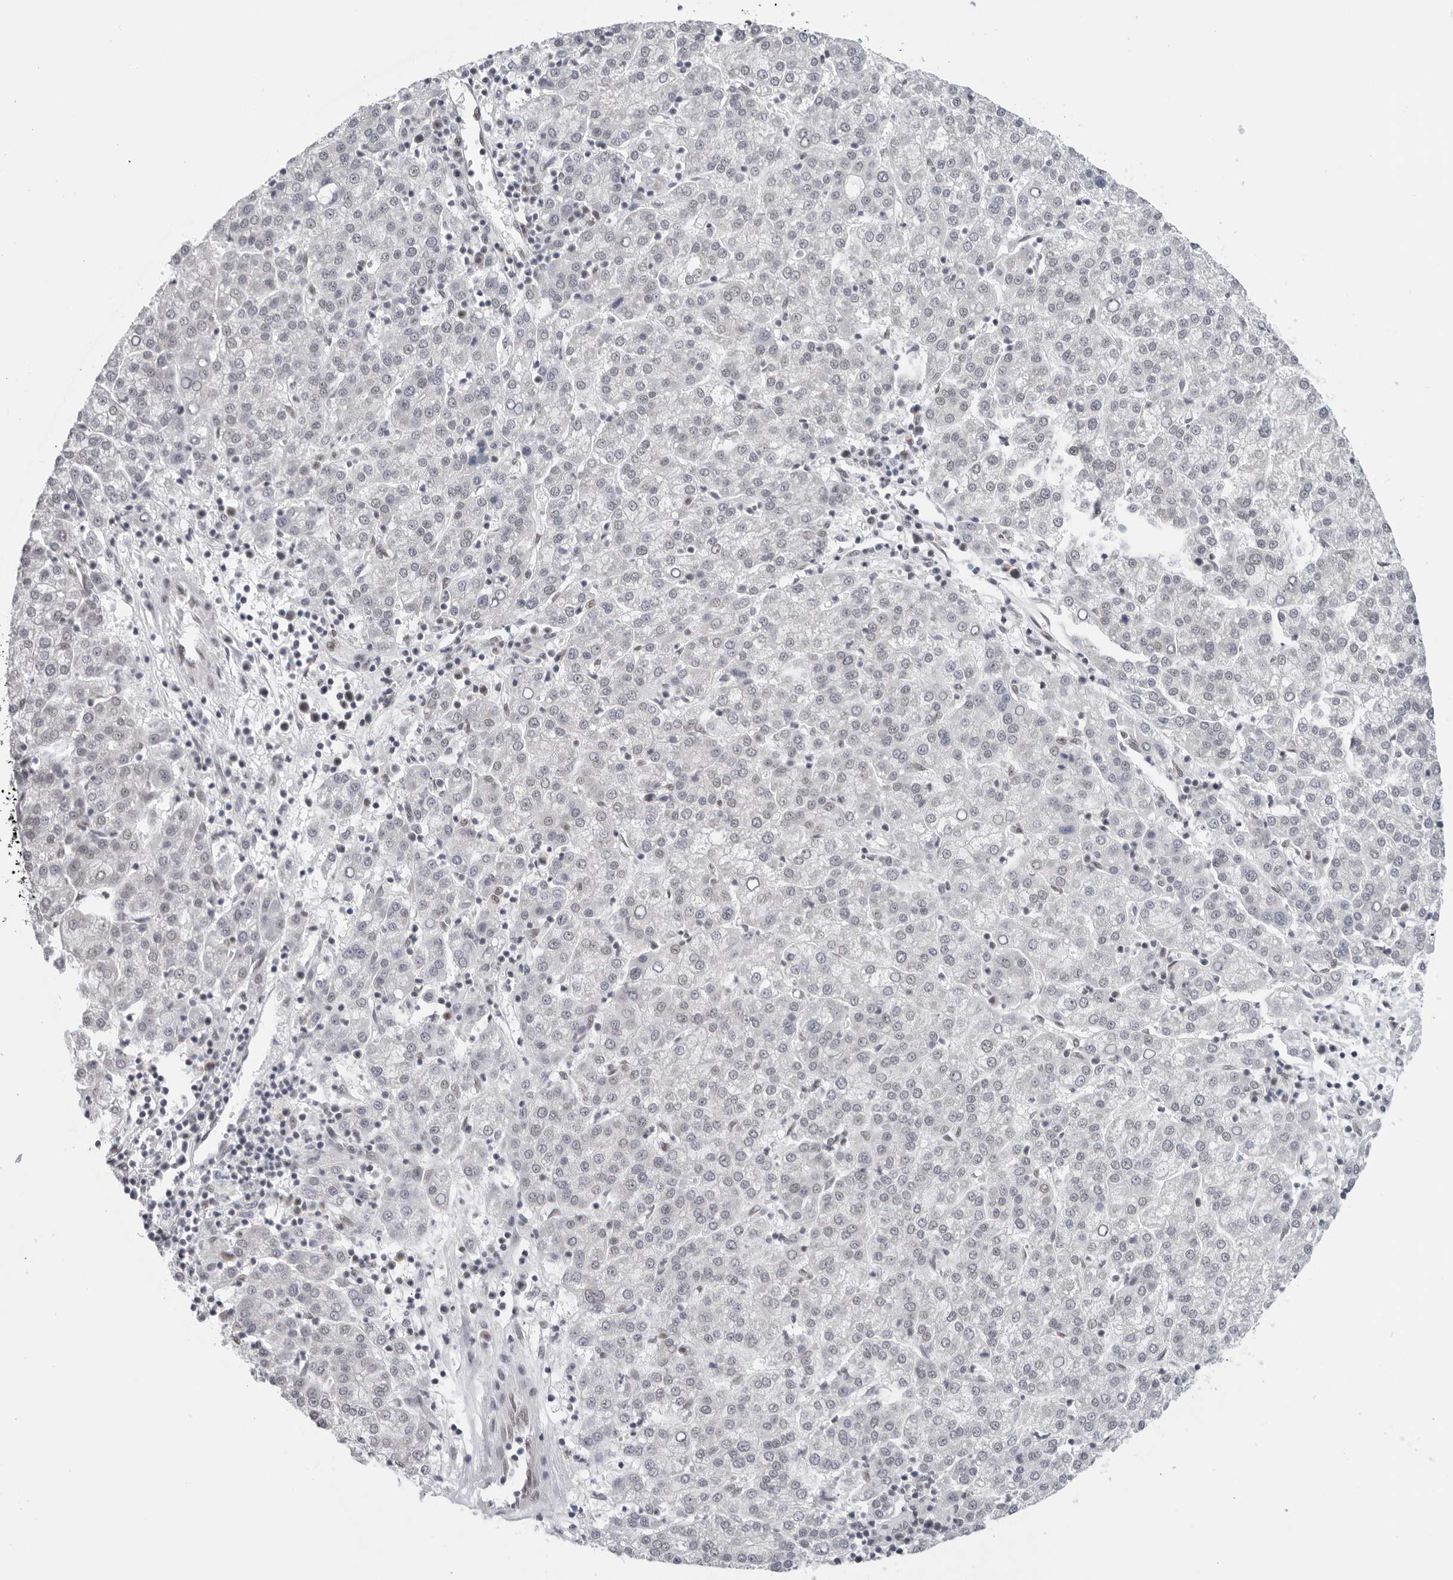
{"staining": {"intensity": "negative", "quantity": "none", "location": "none"}, "tissue": "liver cancer", "cell_type": "Tumor cells", "image_type": "cancer", "snomed": [{"axis": "morphology", "description": "Carcinoma, Hepatocellular, NOS"}, {"axis": "topography", "description": "Liver"}], "caption": "This is an immunohistochemistry (IHC) image of human liver cancer (hepatocellular carcinoma). There is no positivity in tumor cells.", "gene": "FOXK2", "patient": {"sex": "female", "age": 58}}